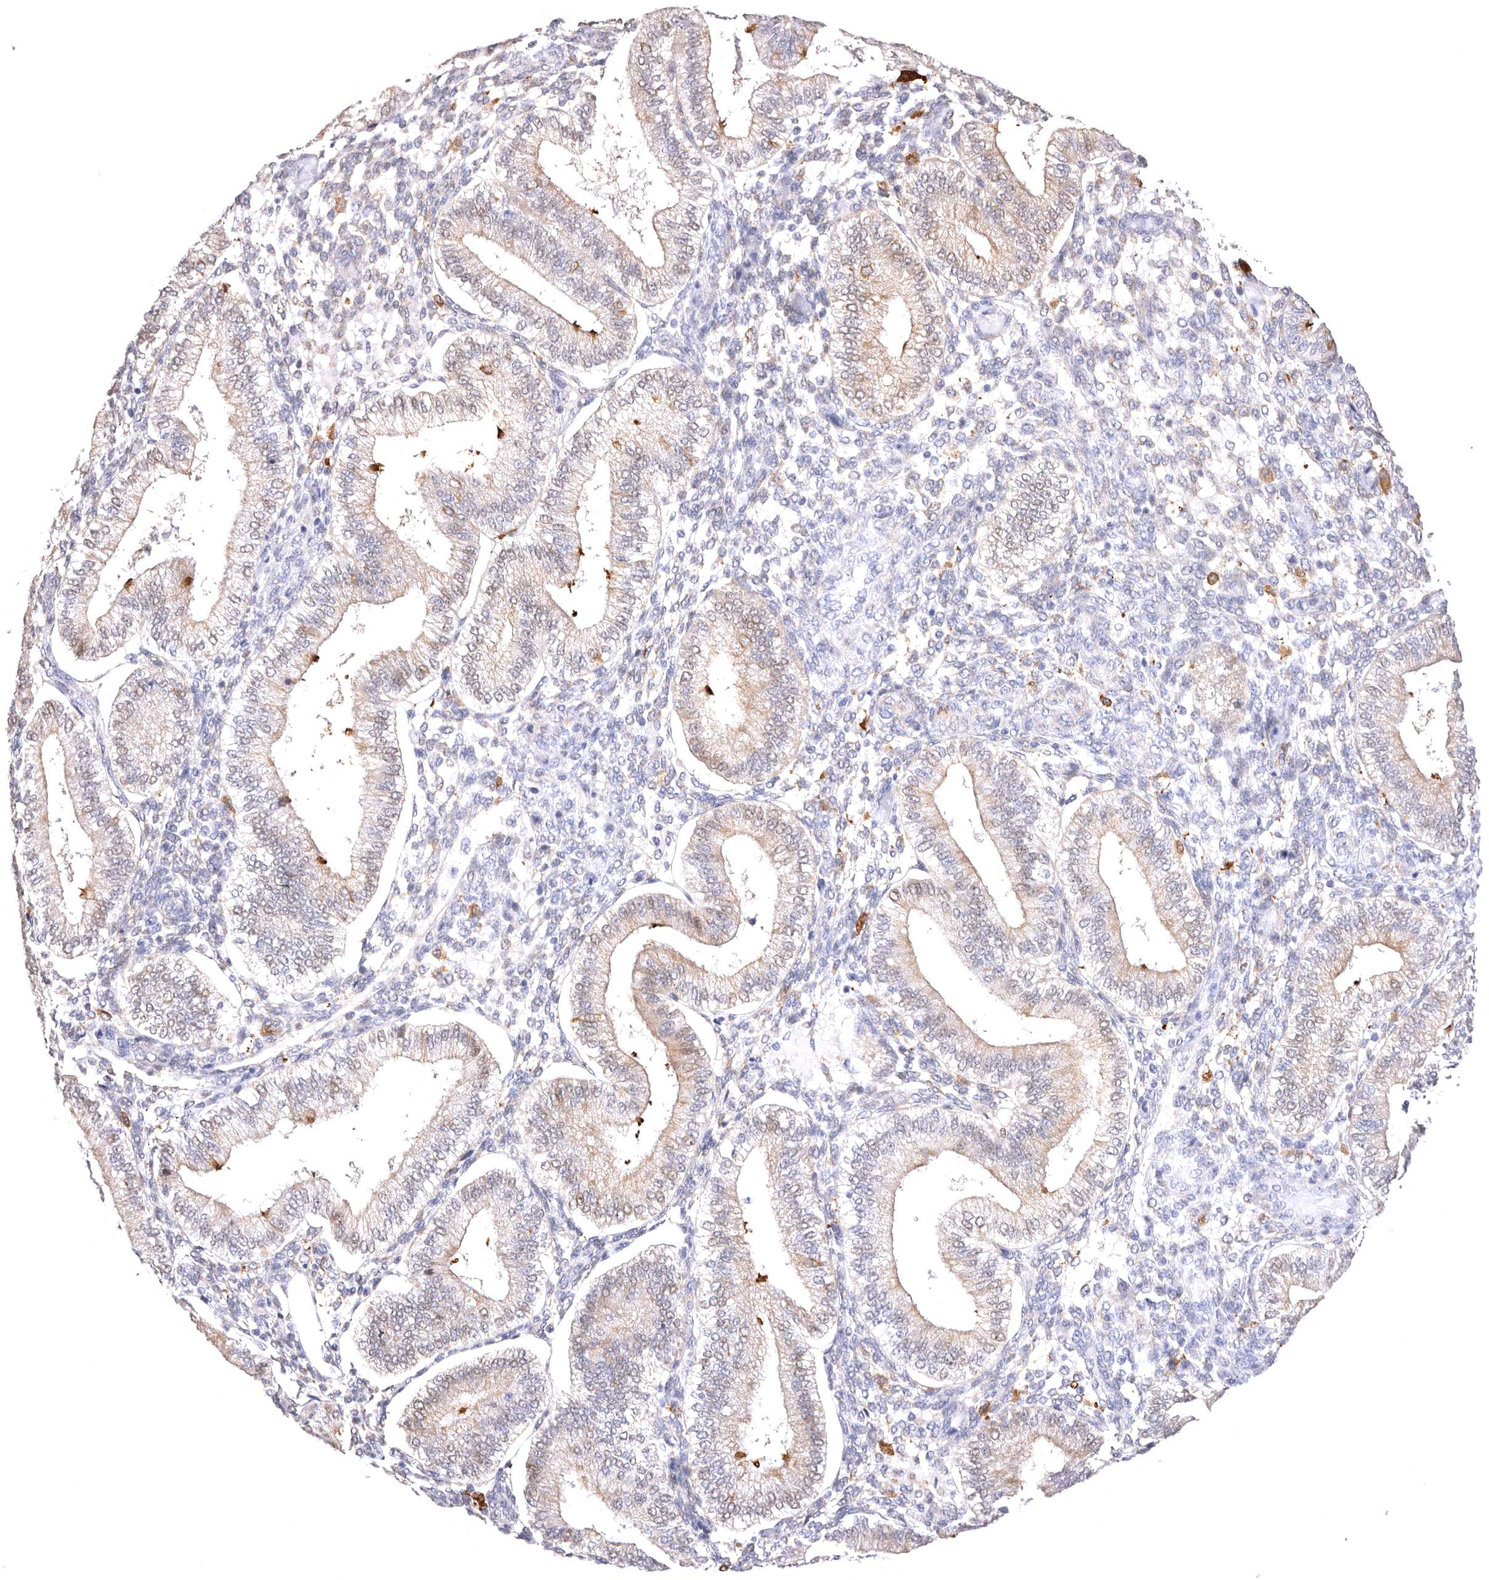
{"staining": {"intensity": "negative", "quantity": "none", "location": "none"}, "tissue": "endometrium", "cell_type": "Cells in endometrial stroma", "image_type": "normal", "snomed": [{"axis": "morphology", "description": "Normal tissue, NOS"}, {"axis": "topography", "description": "Endometrium"}], "caption": "Immunohistochemical staining of unremarkable endometrium demonstrates no significant staining in cells in endometrial stroma. (Immunohistochemistry, brightfield microscopy, high magnification).", "gene": "VPS45", "patient": {"sex": "female", "age": 39}}